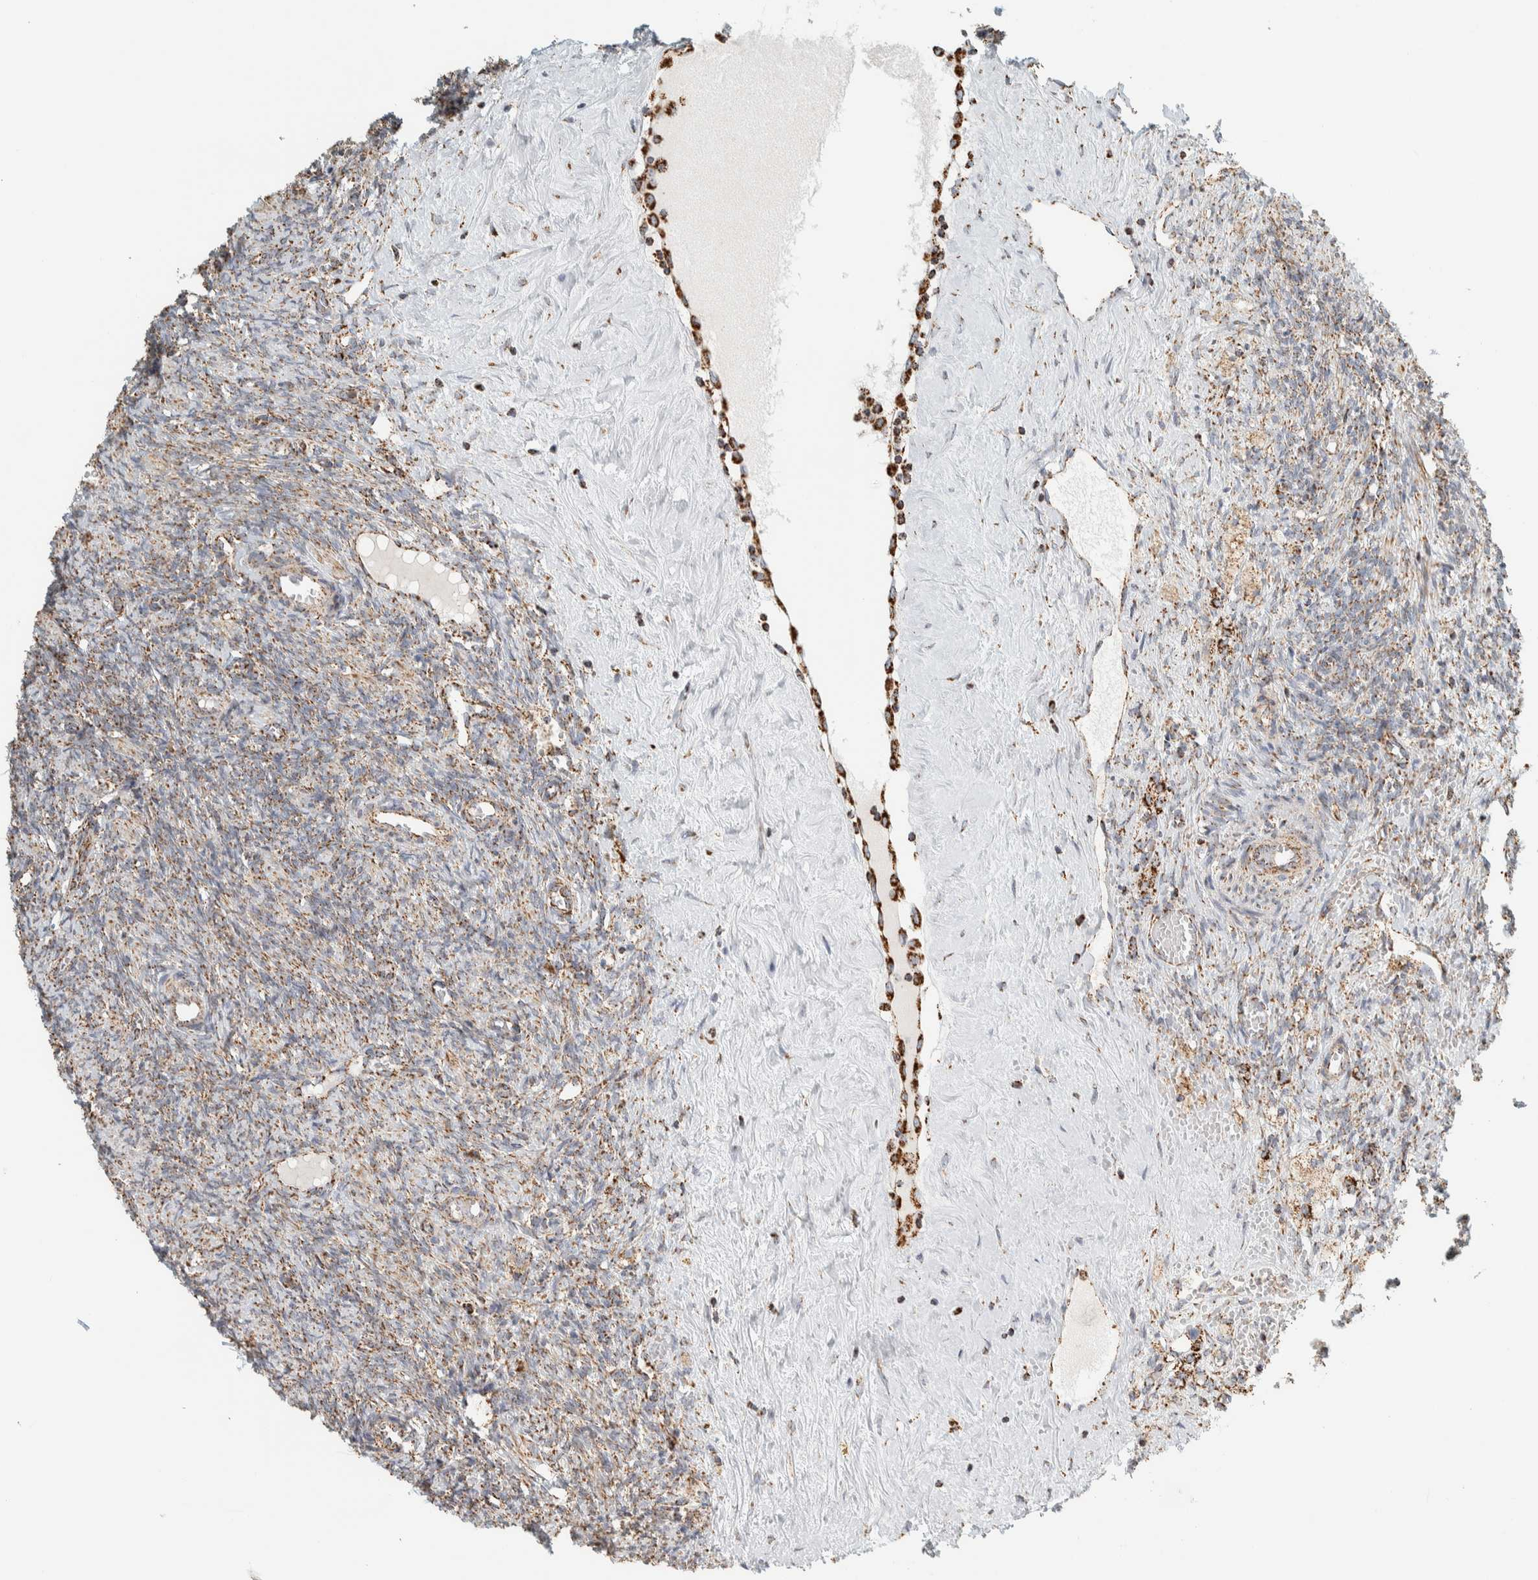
{"staining": {"intensity": "moderate", "quantity": ">75%", "location": "cytoplasmic/membranous"}, "tissue": "ovary", "cell_type": "Ovarian stroma cells", "image_type": "normal", "snomed": [{"axis": "morphology", "description": "Normal tissue, NOS"}, {"axis": "topography", "description": "Ovary"}], "caption": "Moderate cytoplasmic/membranous positivity for a protein is appreciated in approximately >75% of ovarian stroma cells of unremarkable ovary using immunohistochemistry (IHC).", "gene": "ZNF454", "patient": {"sex": "female", "age": 41}}